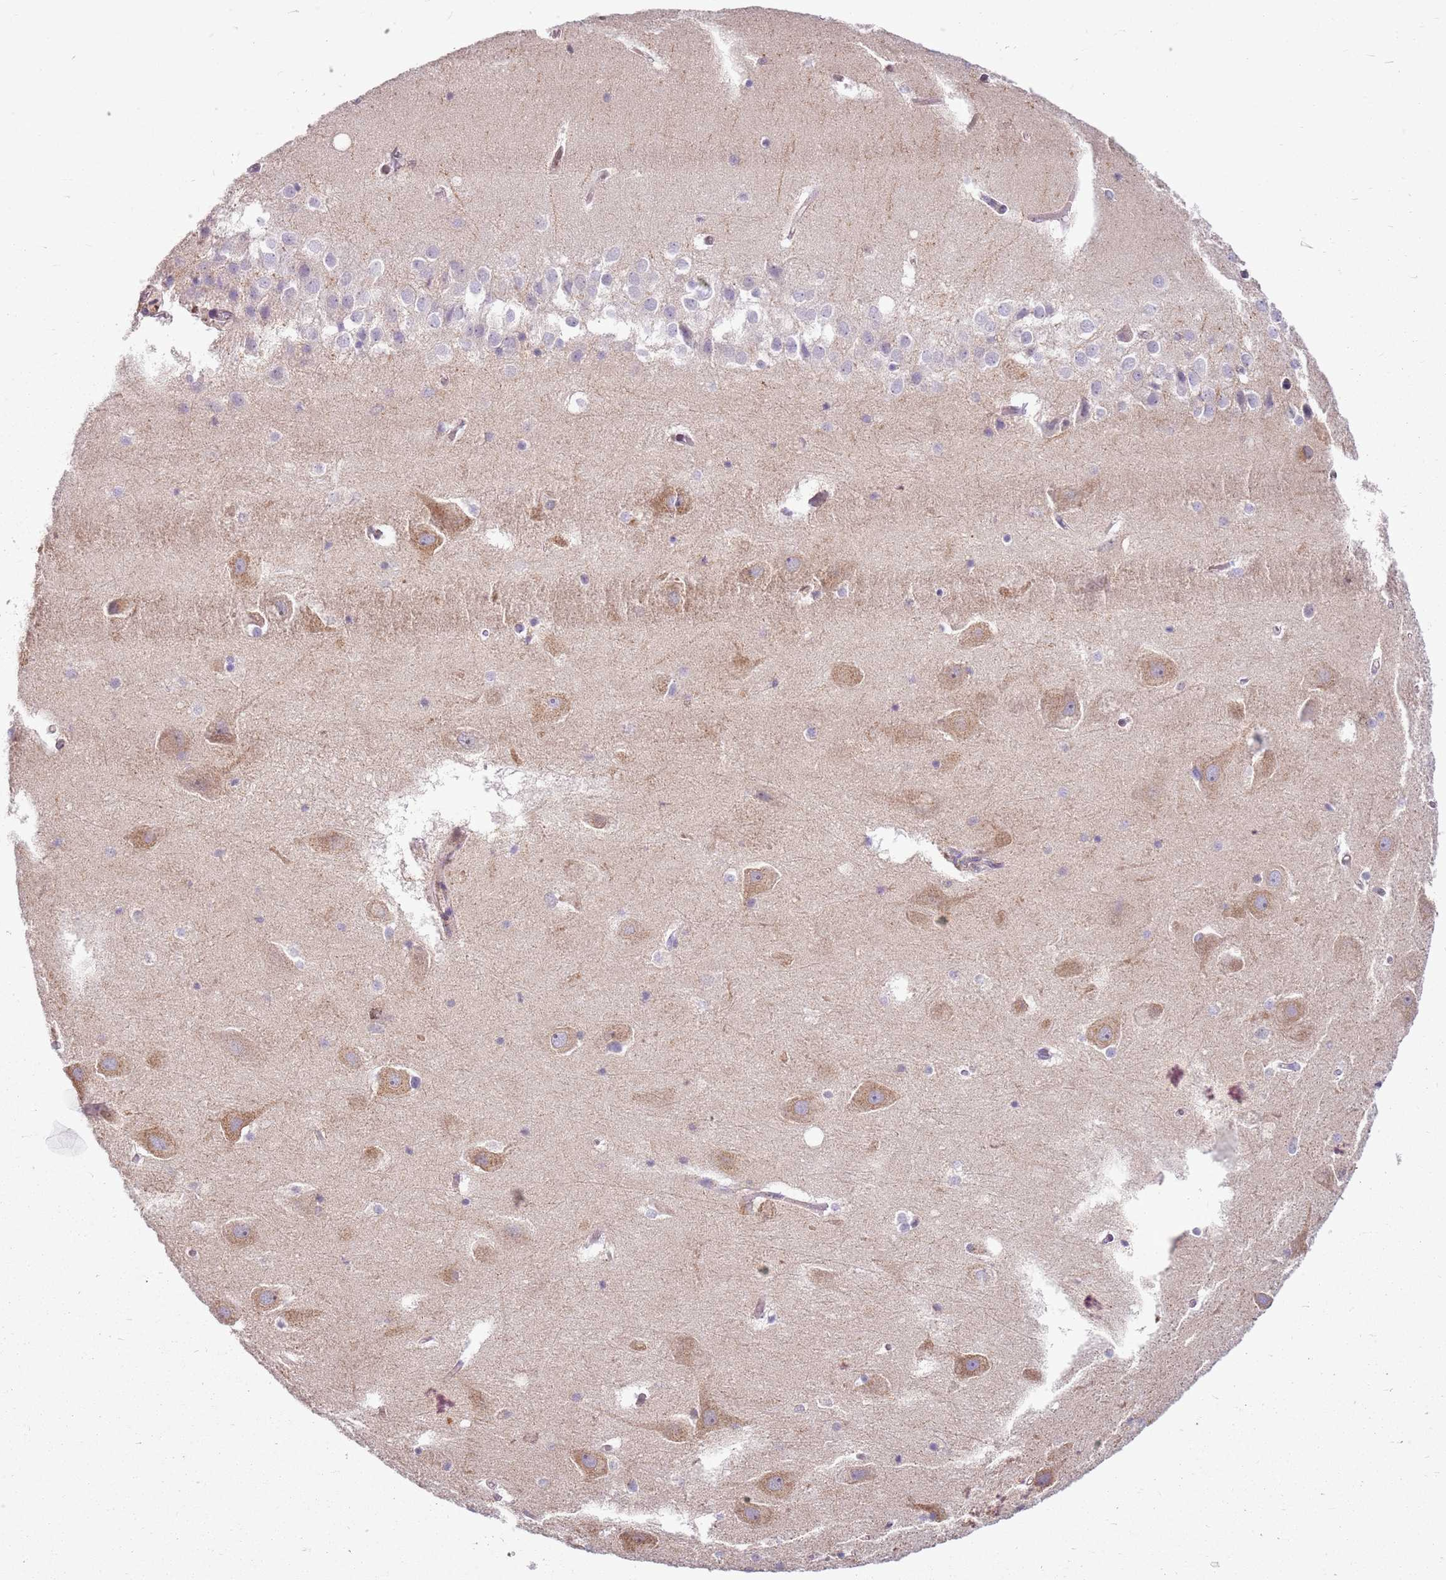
{"staining": {"intensity": "negative", "quantity": "none", "location": "none"}, "tissue": "hippocampus", "cell_type": "Glial cells", "image_type": "normal", "snomed": [{"axis": "morphology", "description": "Normal tissue, NOS"}, {"axis": "topography", "description": "Hippocampus"}], "caption": "The immunohistochemistry (IHC) image has no significant positivity in glial cells of hippocampus.", "gene": "PVRIG", "patient": {"sex": "female", "age": 52}}